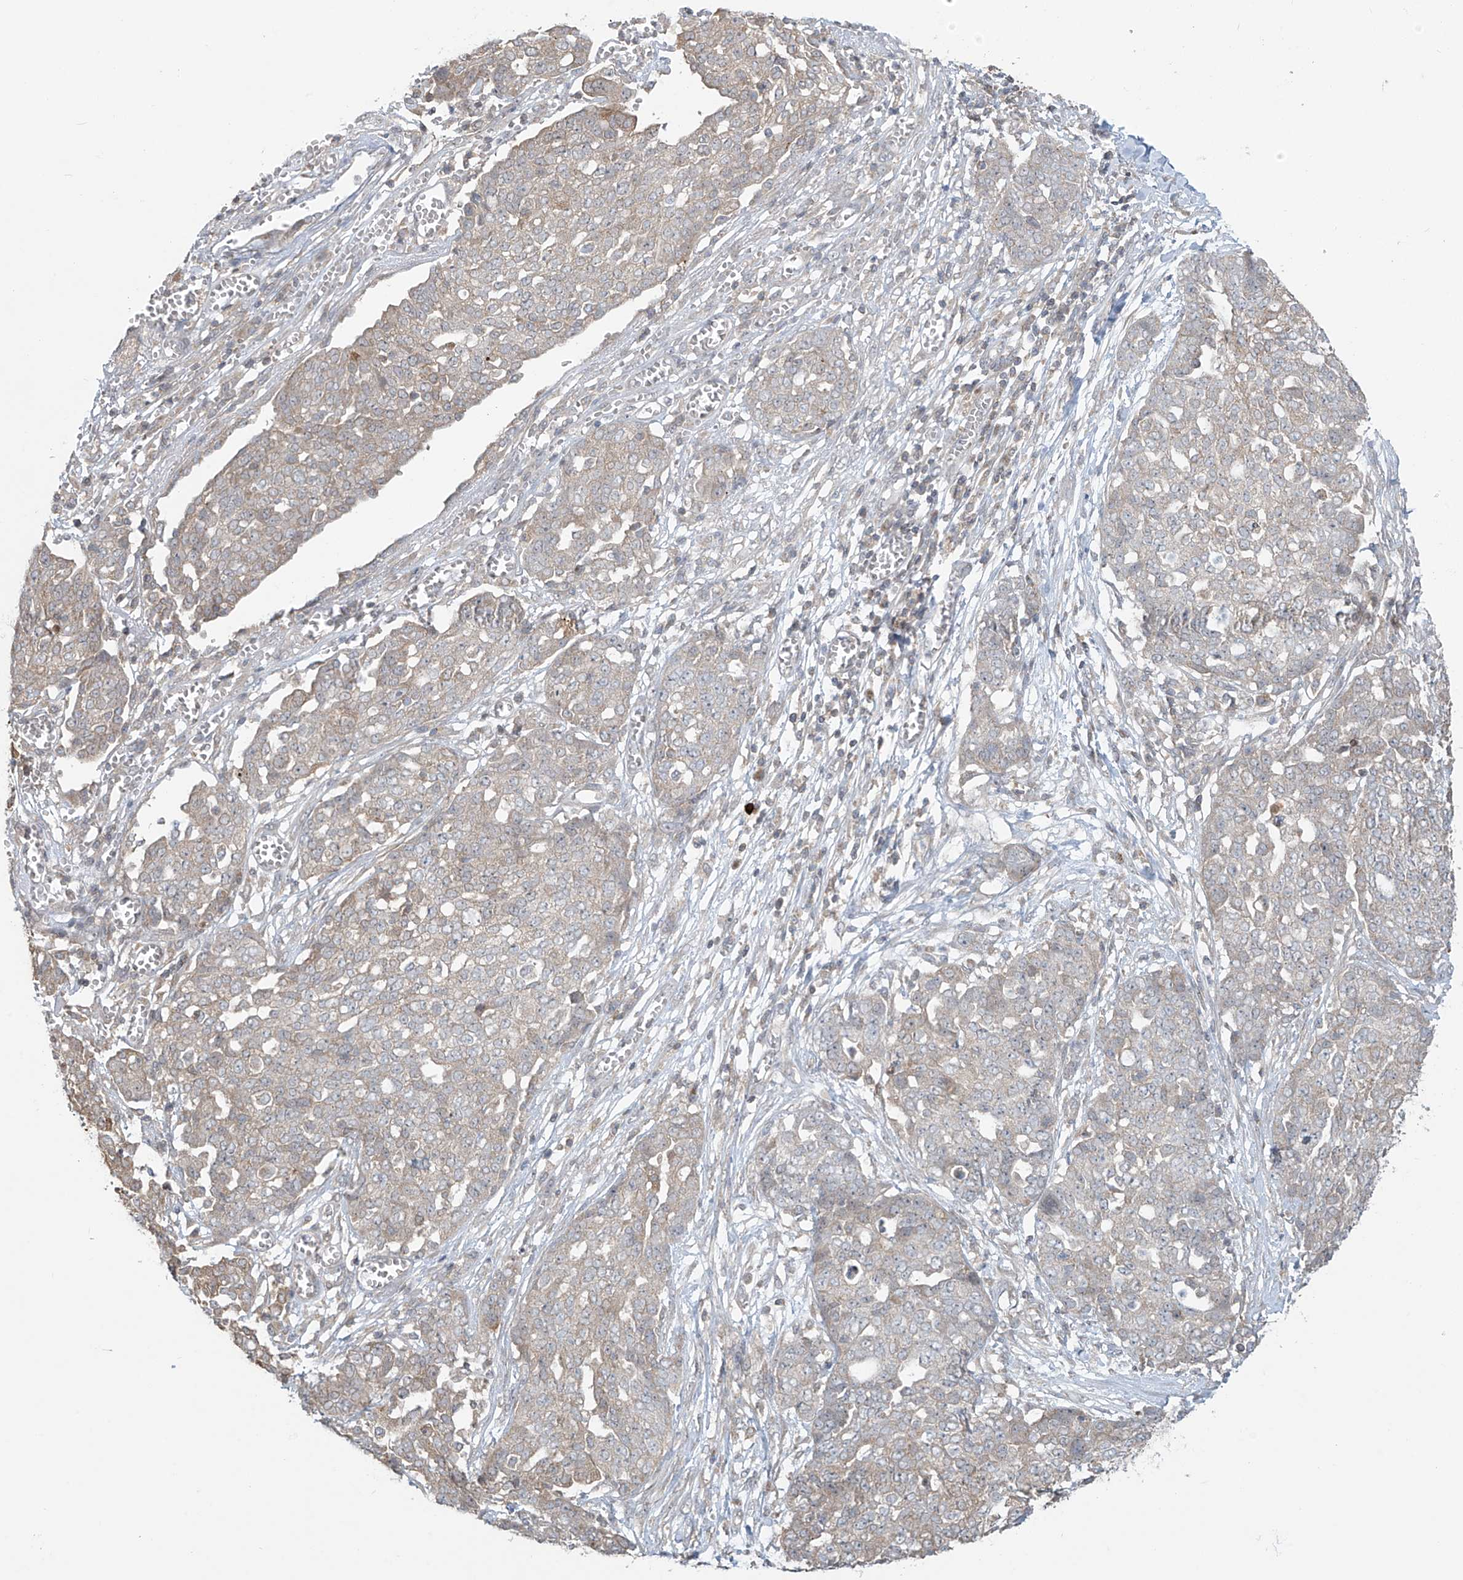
{"staining": {"intensity": "negative", "quantity": "none", "location": "none"}, "tissue": "ovarian cancer", "cell_type": "Tumor cells", "image_type": "cancer", "snomed": [{"axis": "morphology", "description": "Cystadenocarcinoma, serous, NOS"}, {"axis": "topography", "description": "Soft tissue"}, {"axis": "topography", "description": "Ovary"}], "caption": "A high-resolution image shows immunohistochemistry (IHC) staining of ovarian cancer (serous cystadenocarcinoma), which displays no significant staining in tumor cells. (DAB immunohistochemistry visualized using brightfield microscopy, high magnification).", "gene": "HDDC2", "patient": {"sex": "female", "age": 57}}